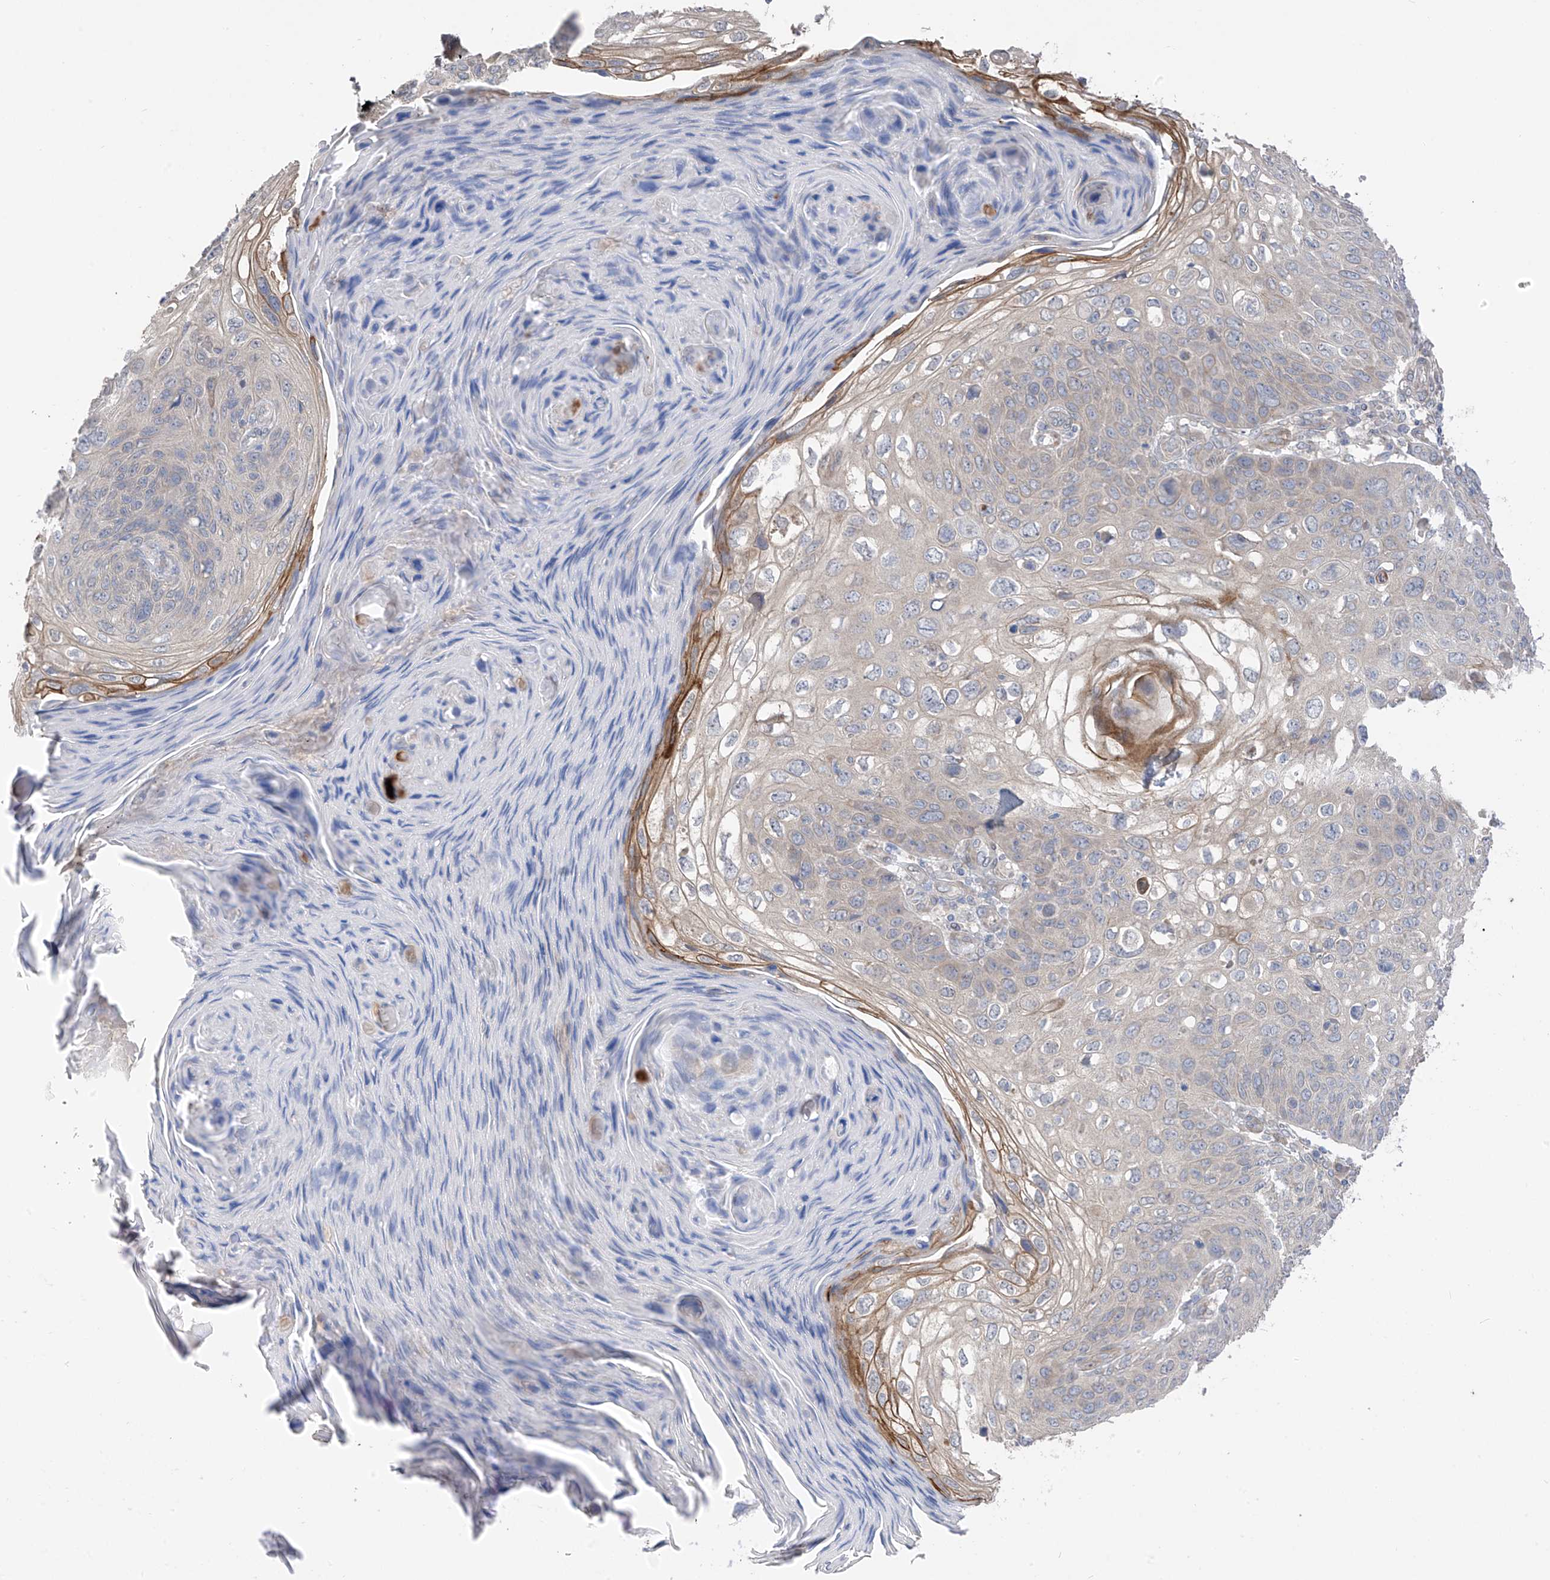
{"staining": {"intensity": "weak", "quantity": "<25%", "location": "cytoplasmic/membranous"}, "tissue": "skin cancer", "cell_type": "Tumor cells", "image_type": "cancer", "snomed": [{"axis": "morphology", "description": "Squamous cell carcinoma, NOS"}, {"axis": "topography", "description": "Skin"}], "caption": "Protein analysis of squamous cell carcinoma (skin) shows no significant expression in tumor cells.", "gene": "NALCN", "patient": {"sex": "female", "age": 90}}